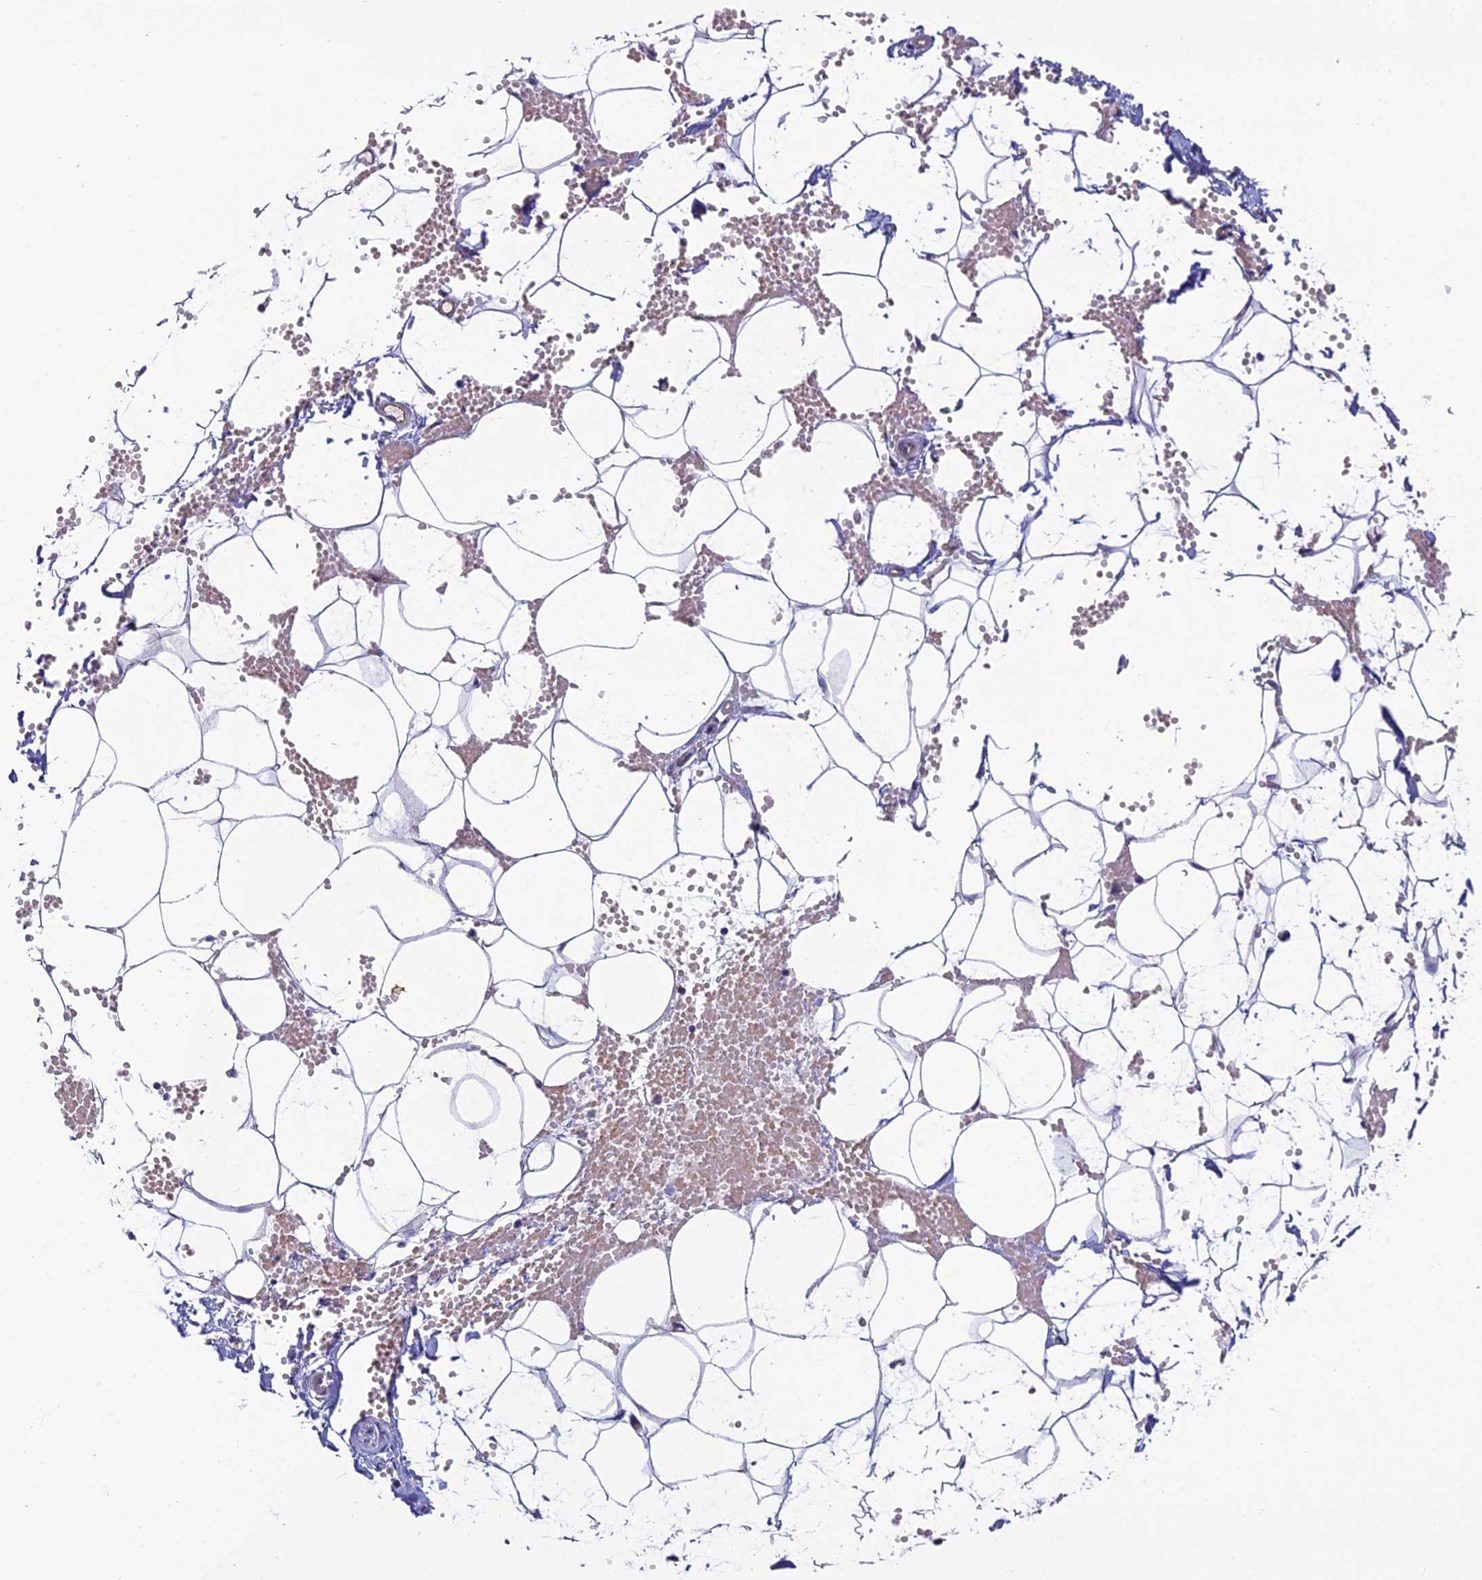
{"staining": {"intensity": "negative", "quantity": "none", "location": "none"}, "tissue": "adipose tissue", "cell_type": "Adipocytes", "image_type": "normal", "snomed": [{"axis": "morphology", "description": "Normal tissue, NOS"}, {"axis": "topography", "description": "Breast"}], "caption": "High power microscopy histopathology image of an IHC image of unremarkable adipose tissue, revealing no significant staining in adipocytes.", "gene": "MACIR", "patient": {"sex": "female", "age": 23}}